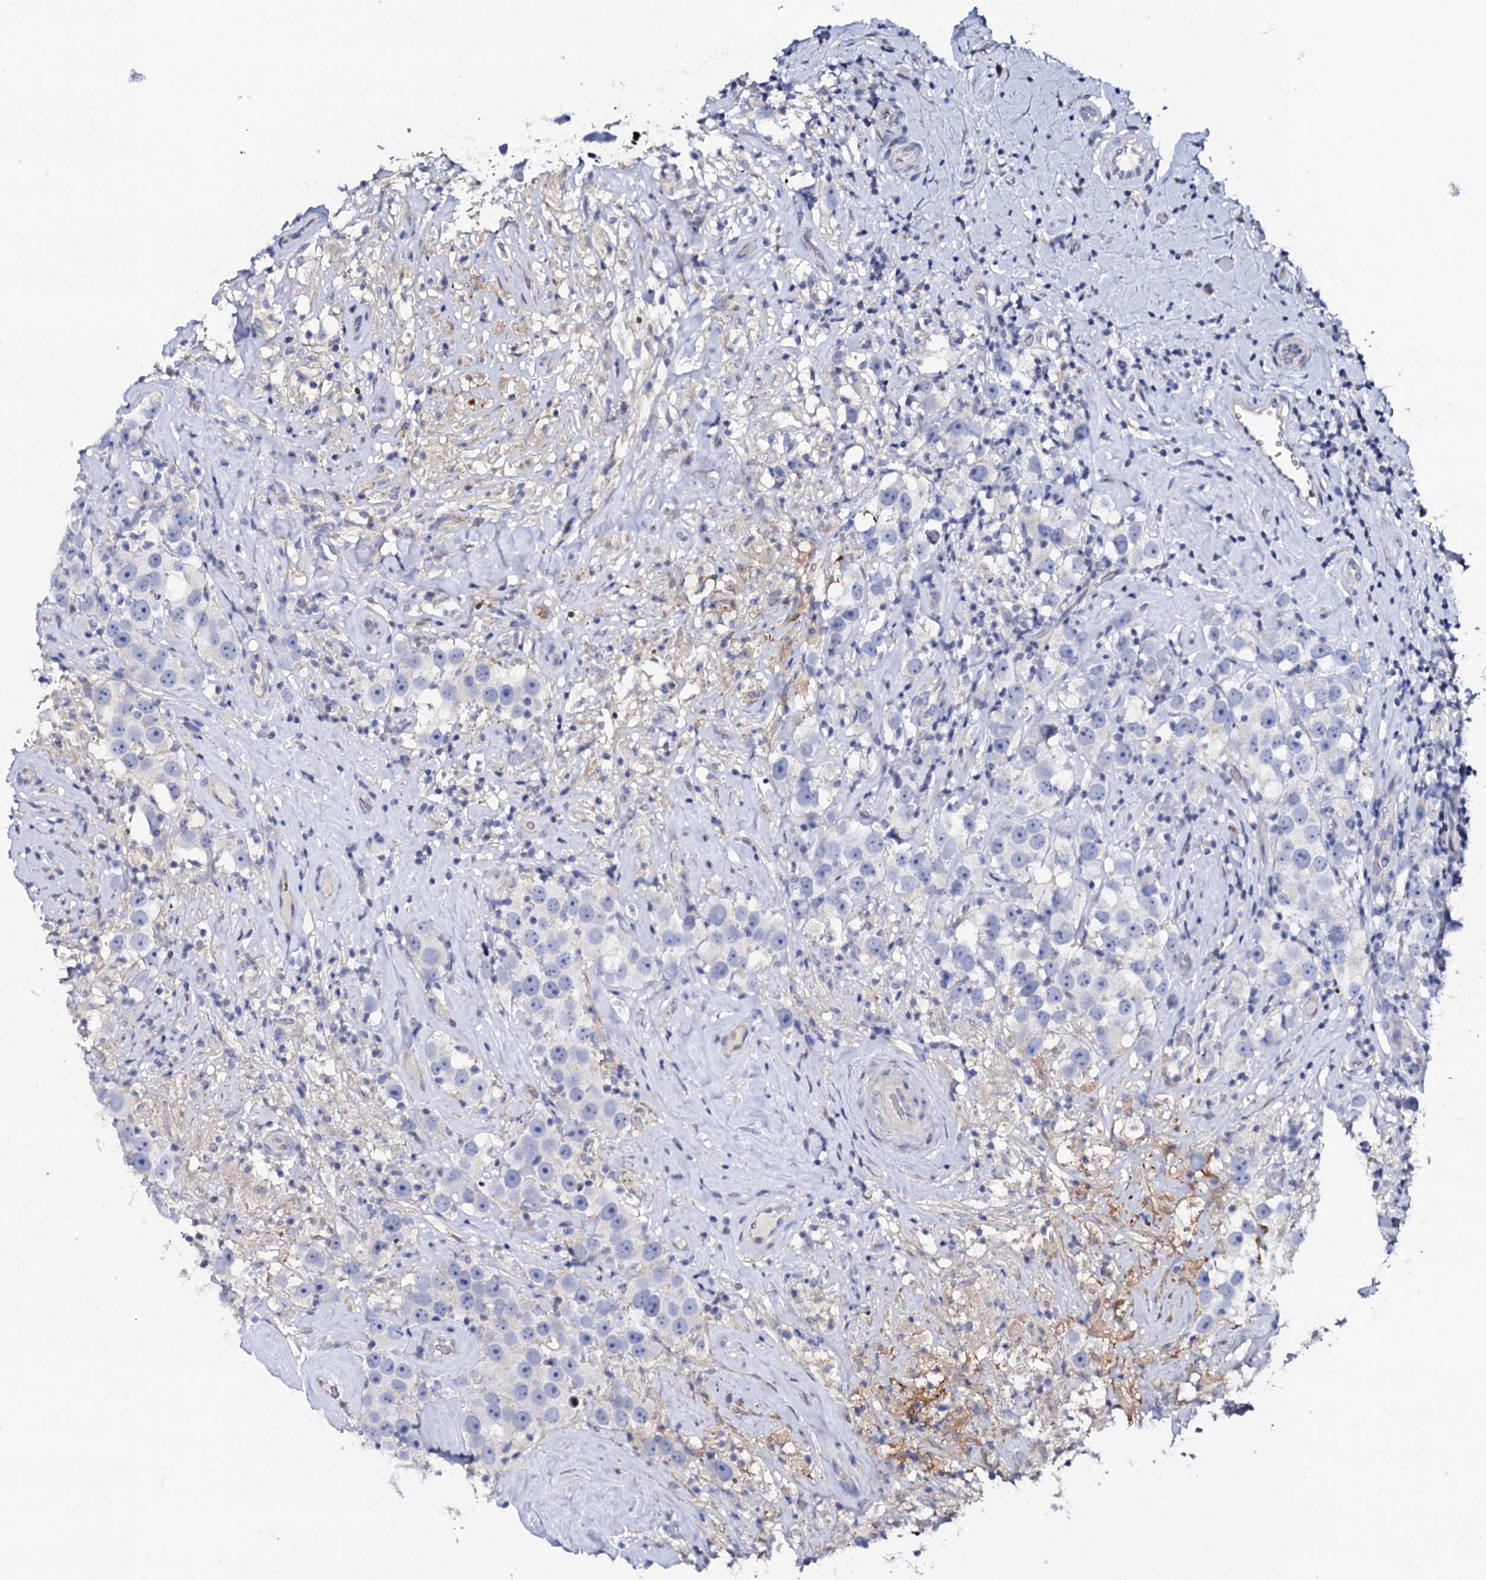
{"staining": {"intensity": "negative", "quantity": "none", "location": "none"}, "tissue": "testis cancer", "cell_type": "Tumor cells", "image_type": "cancer", "snomed": [{"axis": "morphology", "description": "Seminoma, NOS"}, {"axis": "topography", "description": "Testis"}], "caption": "There is no significant expression in tumor cells of seminoma (testis).", "gene": "NAA16", "patient": {"sex": "male", "age": 49}}